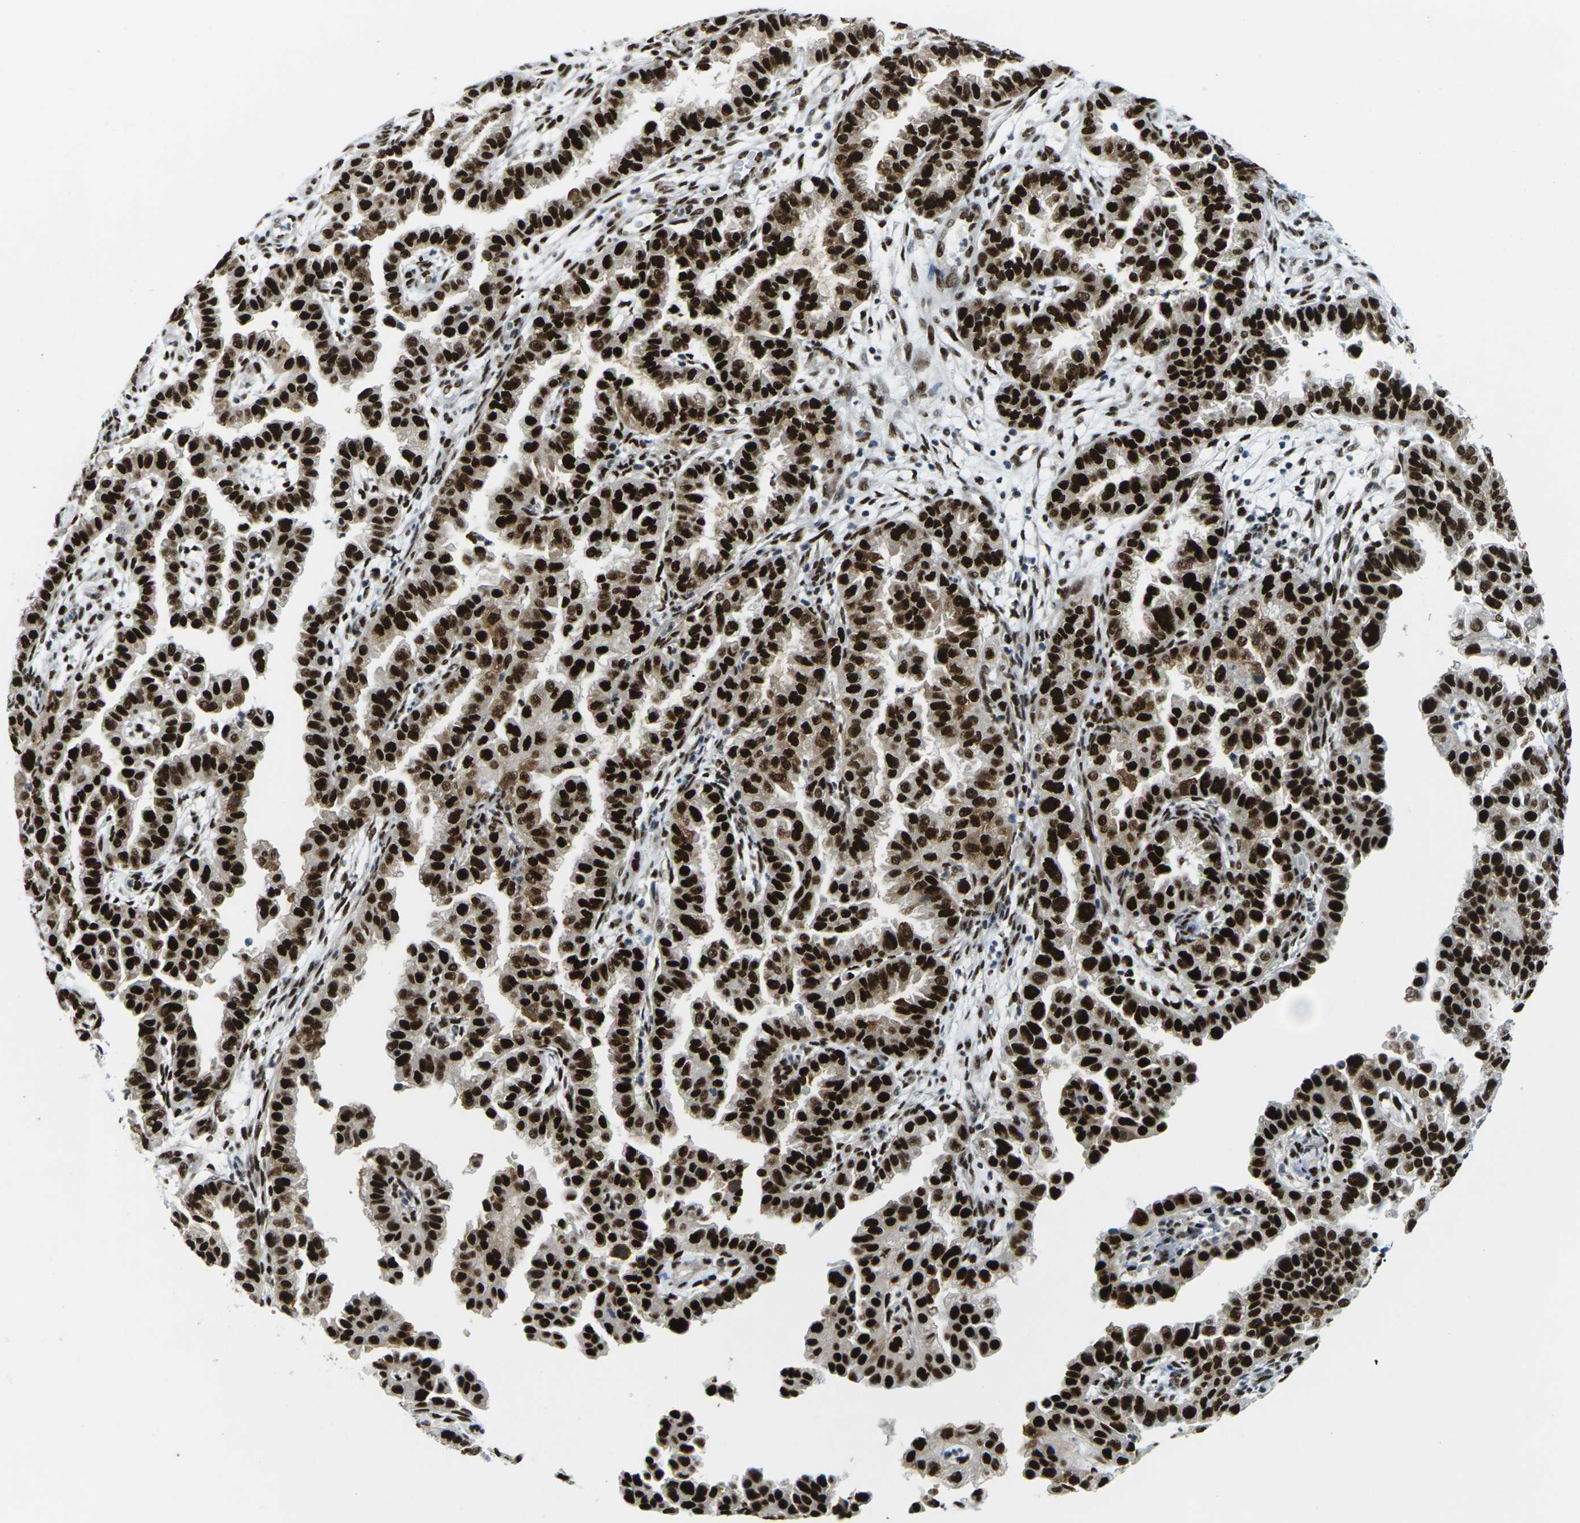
{"staining": {"intensity": "strong", "quantity": ">75%", "location": "nuclear"}, "tissue": "endometrial cancer", "cell_type": "Tumor cells", "image_type": "cancer", "snomed": [{"axis": "morphology", "description": "Adenocarcinoma, NOS"}, {"axis": "topography", "description": "Endometrium"}], "caption": "This photomicrograph demonstrates endometrial cancer stained with immunohistochemistry (IHC) to label a protein in brown. The nuclear of tumor cells show strong positivity for the protein. Nuclei are counter-stained blue.", "gene": "PSME3", "patient": {"sex": "female", "age": 85}}